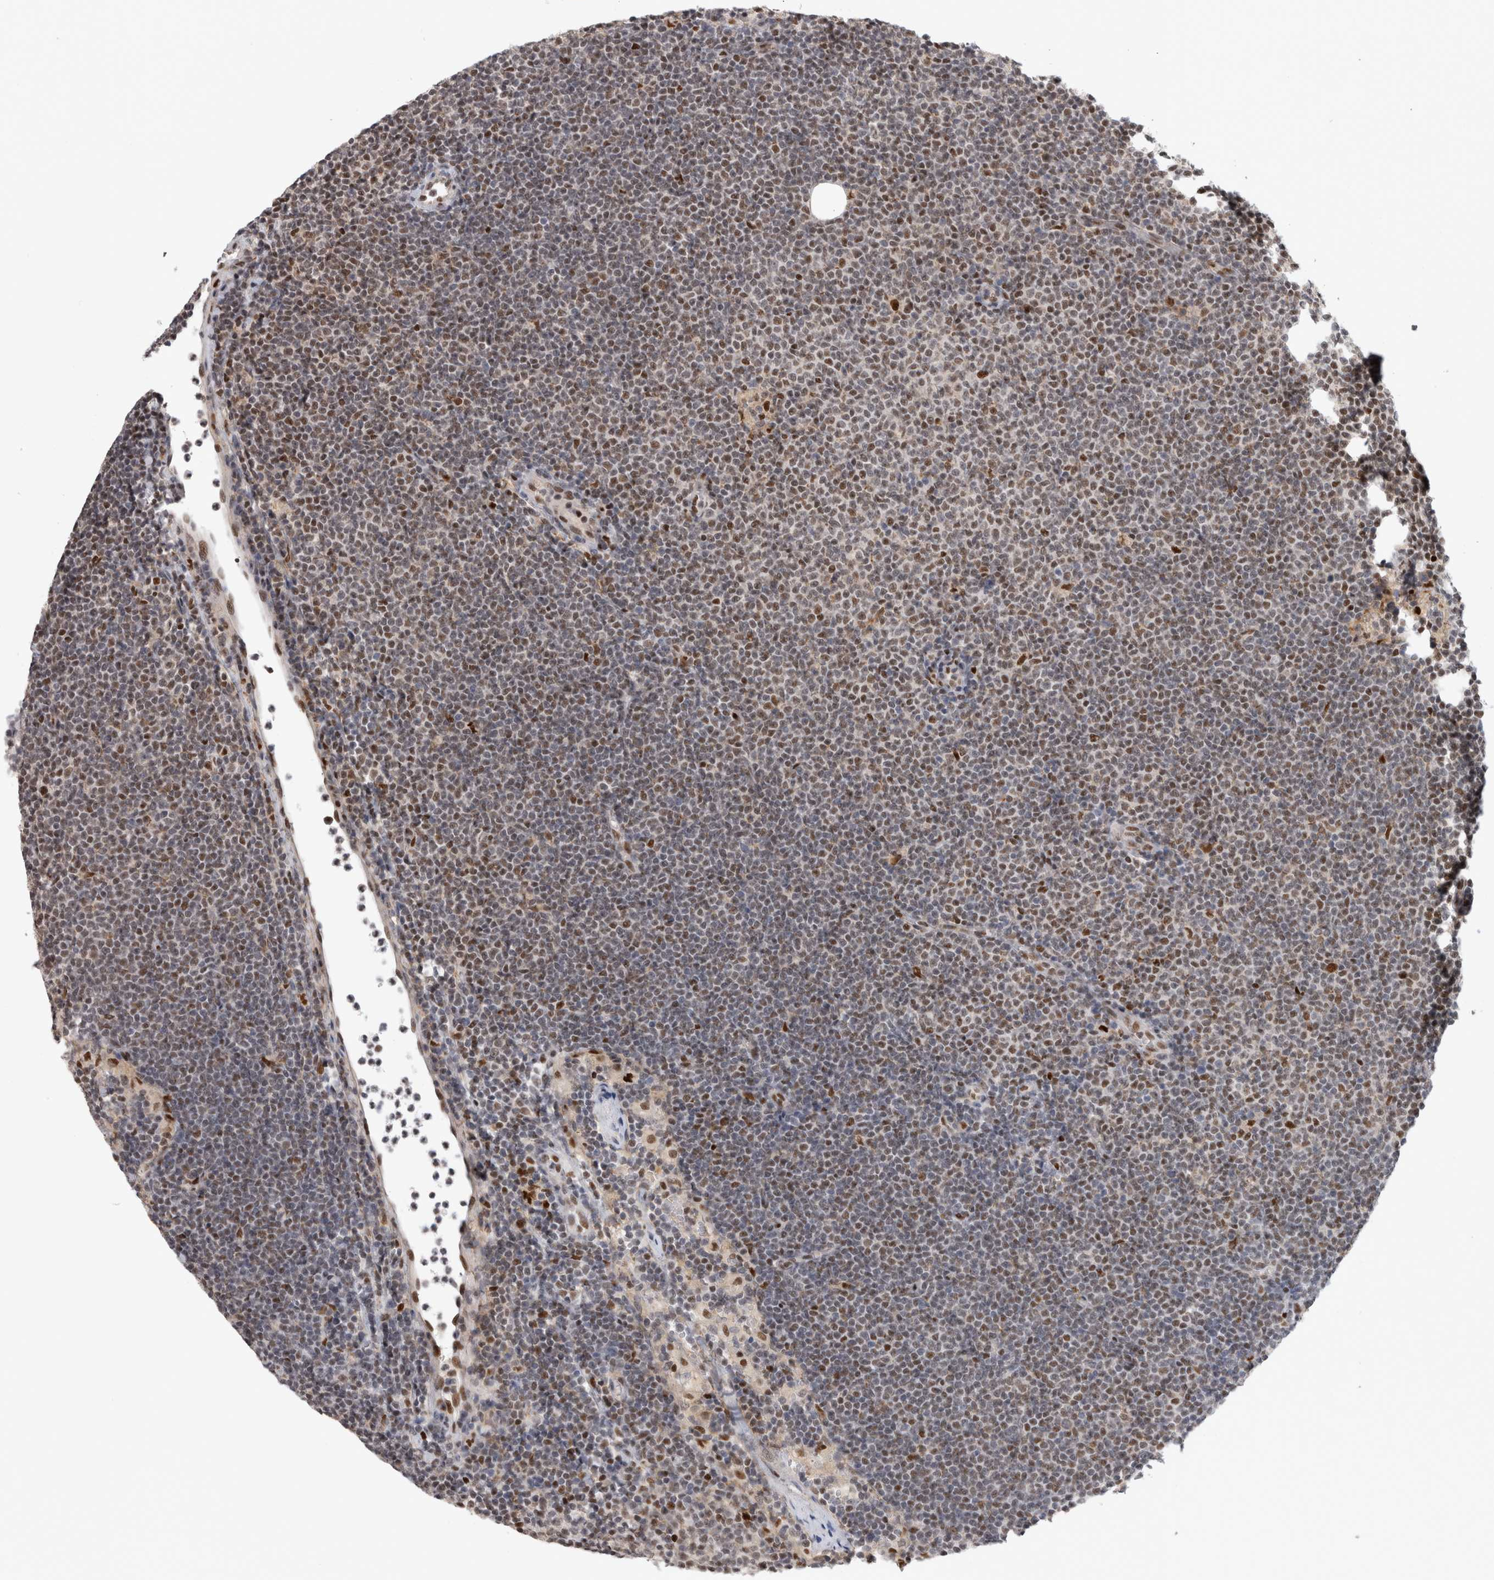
{"staining": {"intensity": "weak", "quantity": ">75%", "location": "nuclear"}, "tissue": "lymphoma", "cell_type": "Tumor cells", "image_type": "cancer", "snomed": [{"axis": "morphology", "description": "Malignant lymphoma, non-Hodgkin's type, Low grade"}, {"axis": "topography", "description": "Lymph node"}], "caption": "Tumor cells display low levels of weak nuclear staining in approximately >75% of cells in human lymphoma.", "gene": "SRARP", "patient": {"sex": "female", "age": 53}}